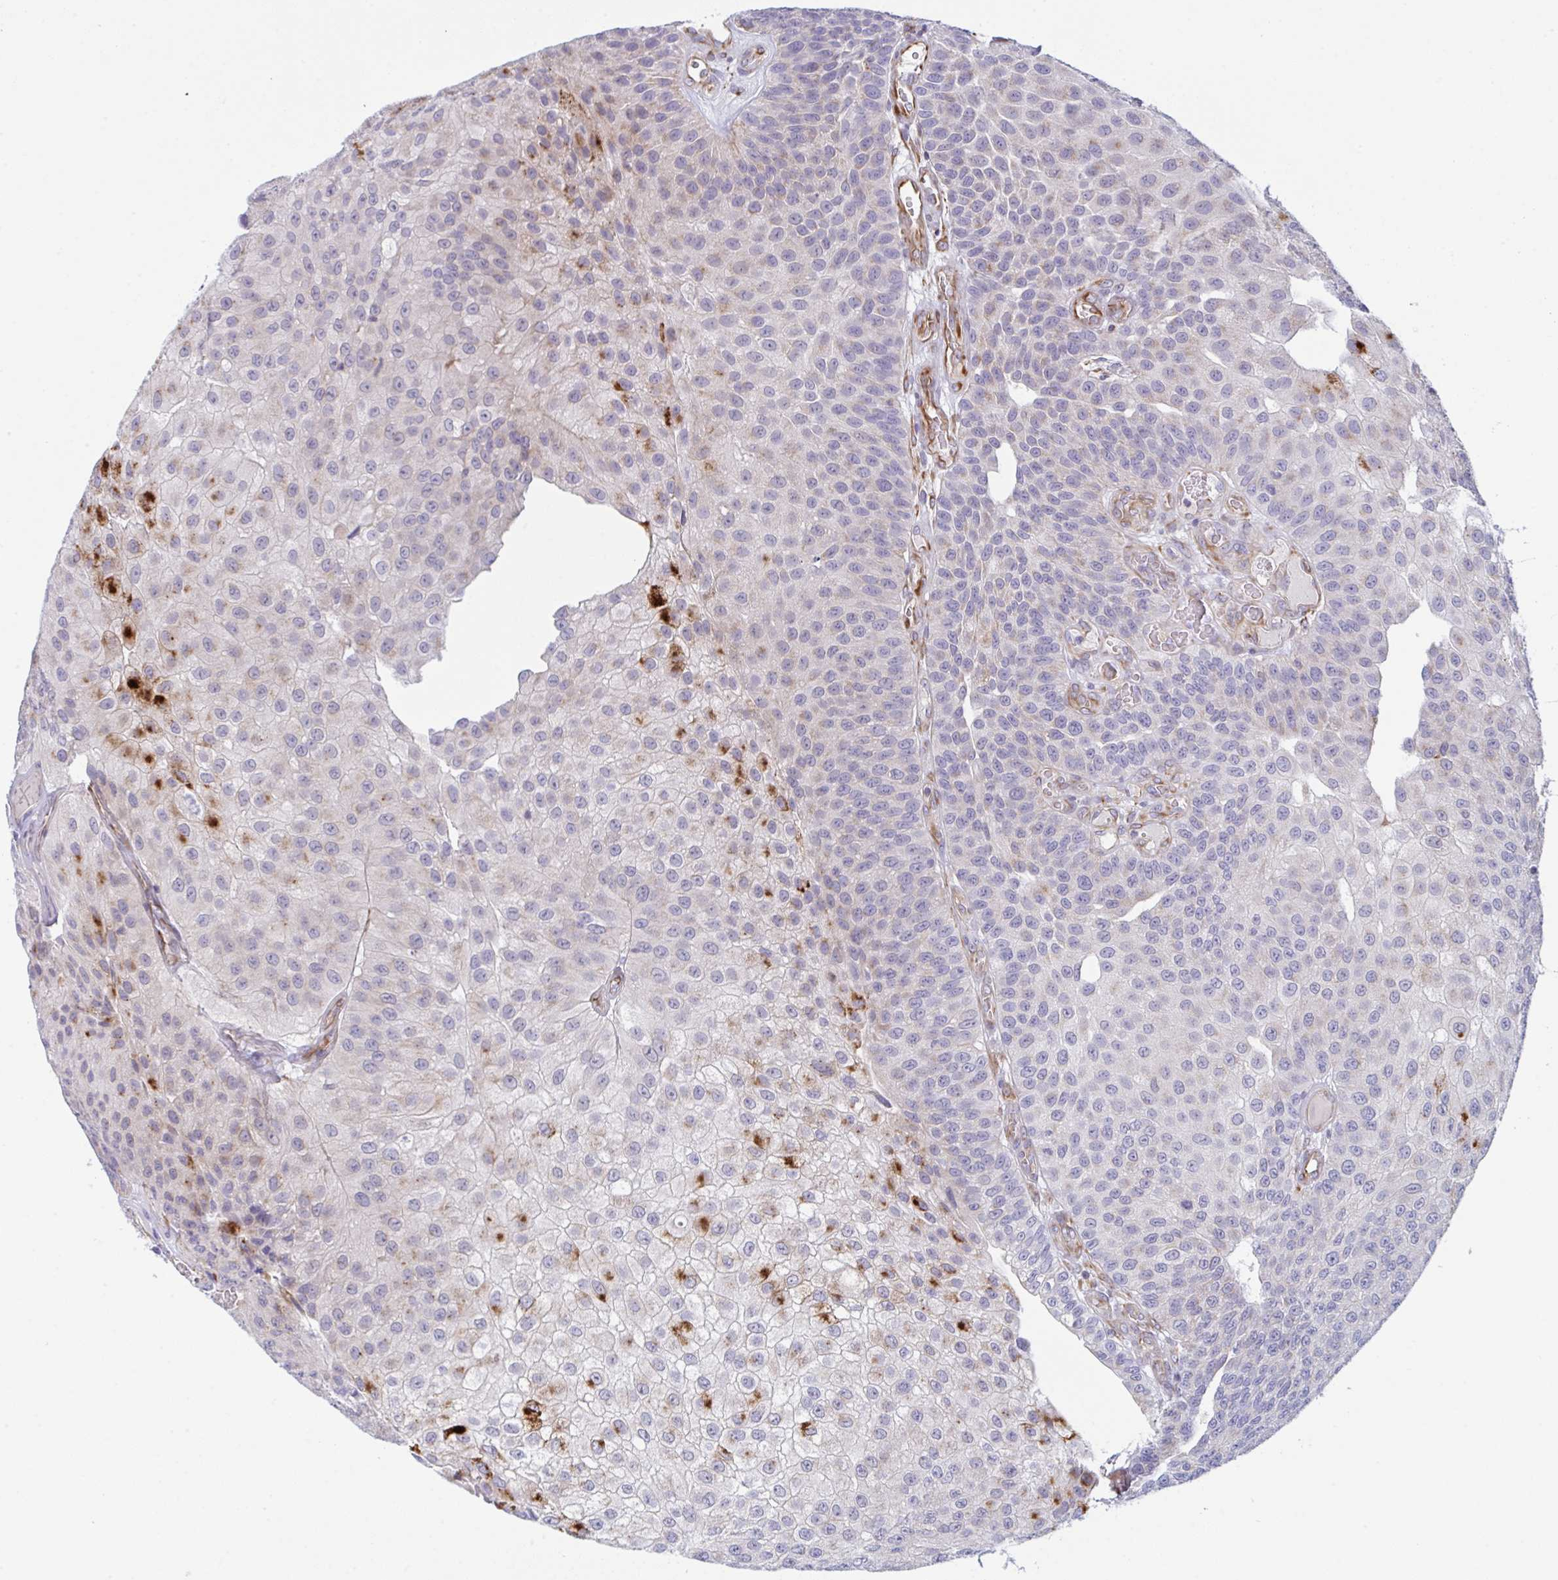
{"staining": {"intensity": "strong", "quantity": "<25%", "location": "cytoplasmic/membranous"}, "tissue": "urothelial cancer", "cell_type": "Tumor cells", "image_type": "cancer", "snomed": [{"axis": "morphology", "description": "Urothelial carcinoma, NOS"}, {"axis": "topography", "description": "Urinary bladder"}], "caption": "Immunohistochemical staining of transitional cell carcinoma exhibits medium levels of strong cytoplasmic/membranous protein positivity in about <25% of tumor cells.", "gene": "DCBLD1", "patient": {"sex": "male", "age": 87}}